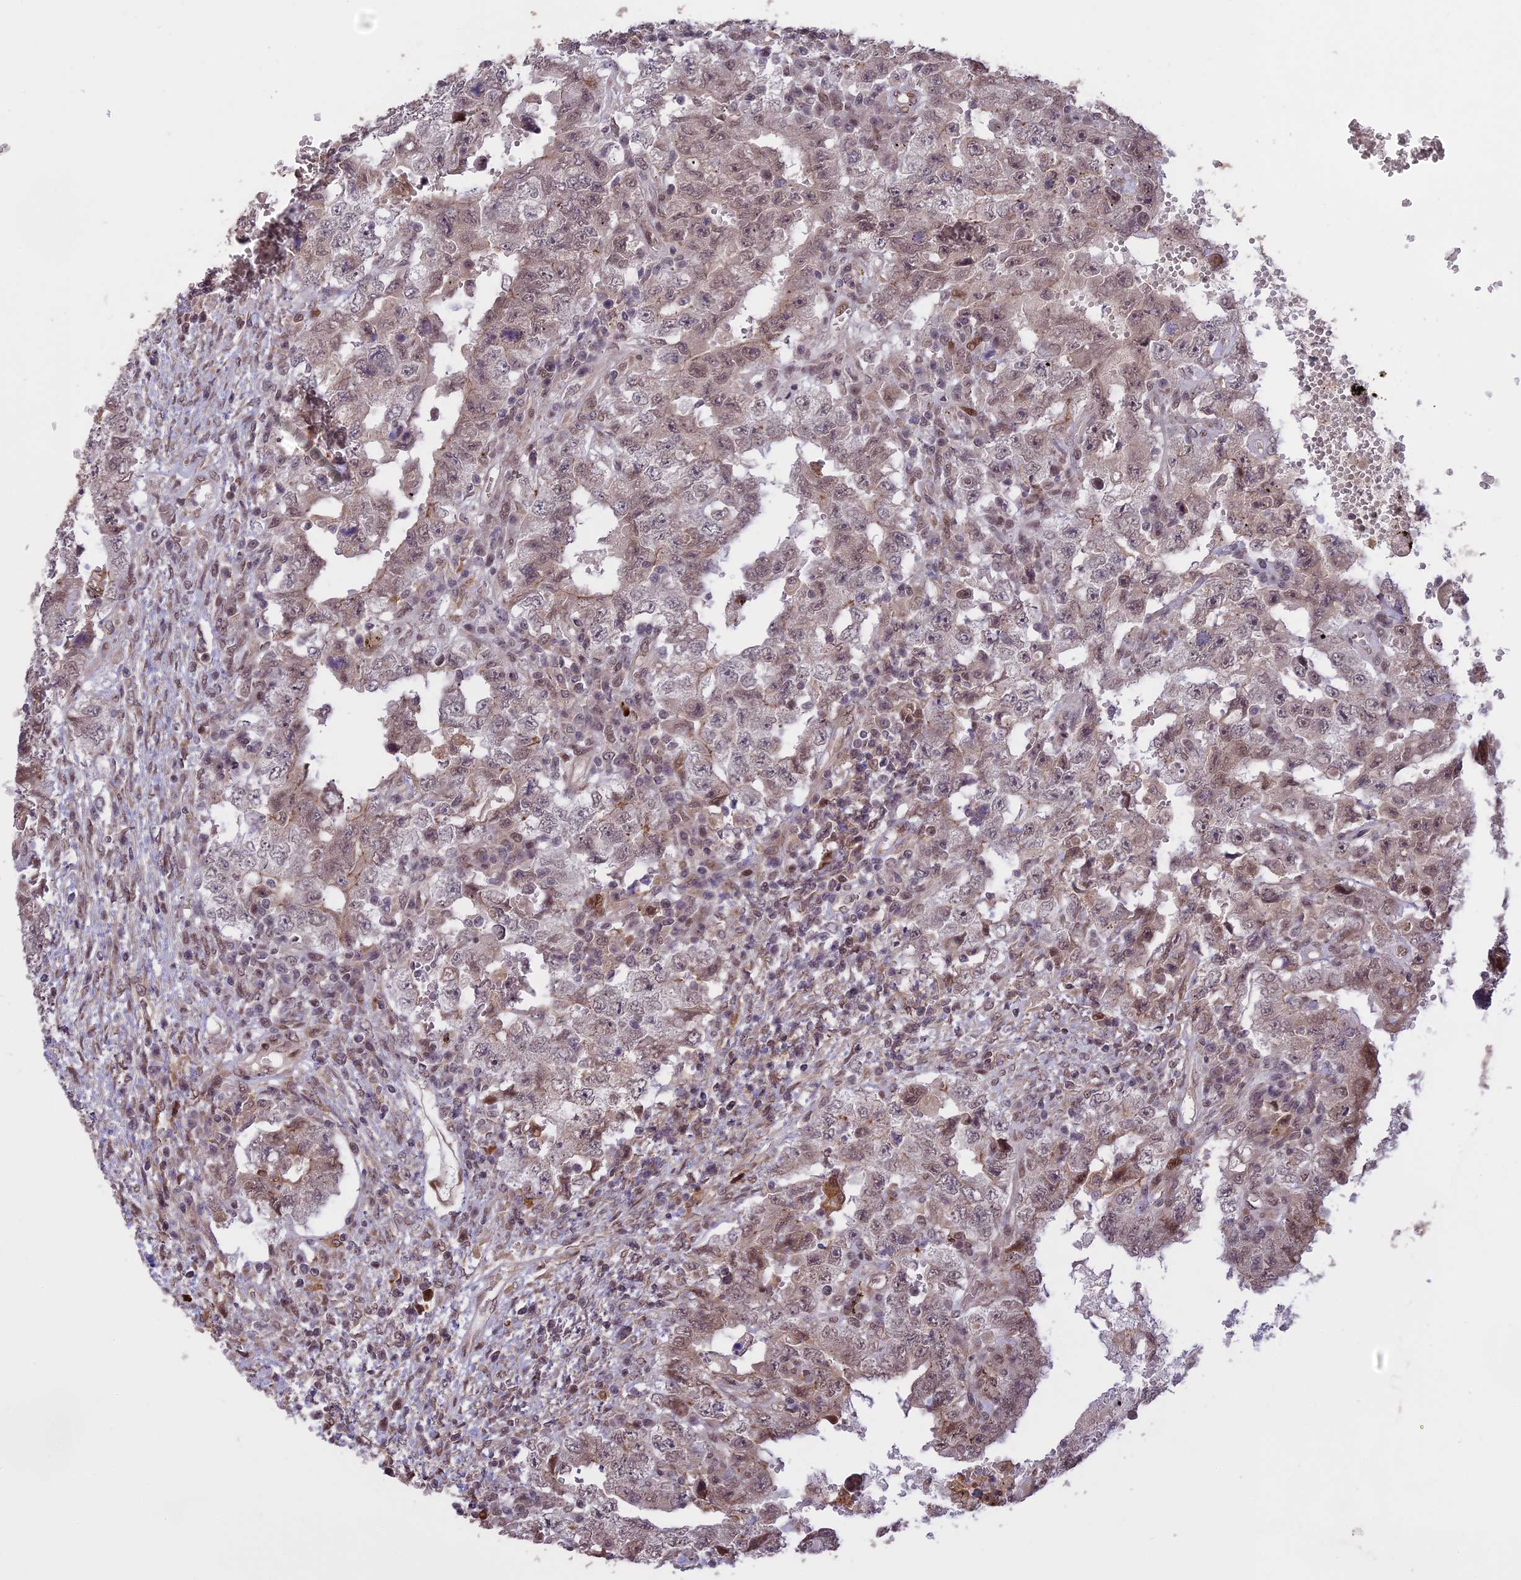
{"staining": {"intensity": "weak", "quantity": "<25%", "location": "cytoplasmic/membranous,nuclear"}, "tissue": "testis cancer", "cell_type": "Tumor cells", "image_type": "cancer", "snomed": [{"axis": "morphology", "description": "Carcinoma, Embryonal, NOS"}, {"axis": "topography", "description": "Testis"}], "caption": "This is an IHC image of human embryonal carcinoma (testis). There is no positivity in tumor cells.", "gene": "PRELID2", "patient": {"sex": "male", "age": 26}}